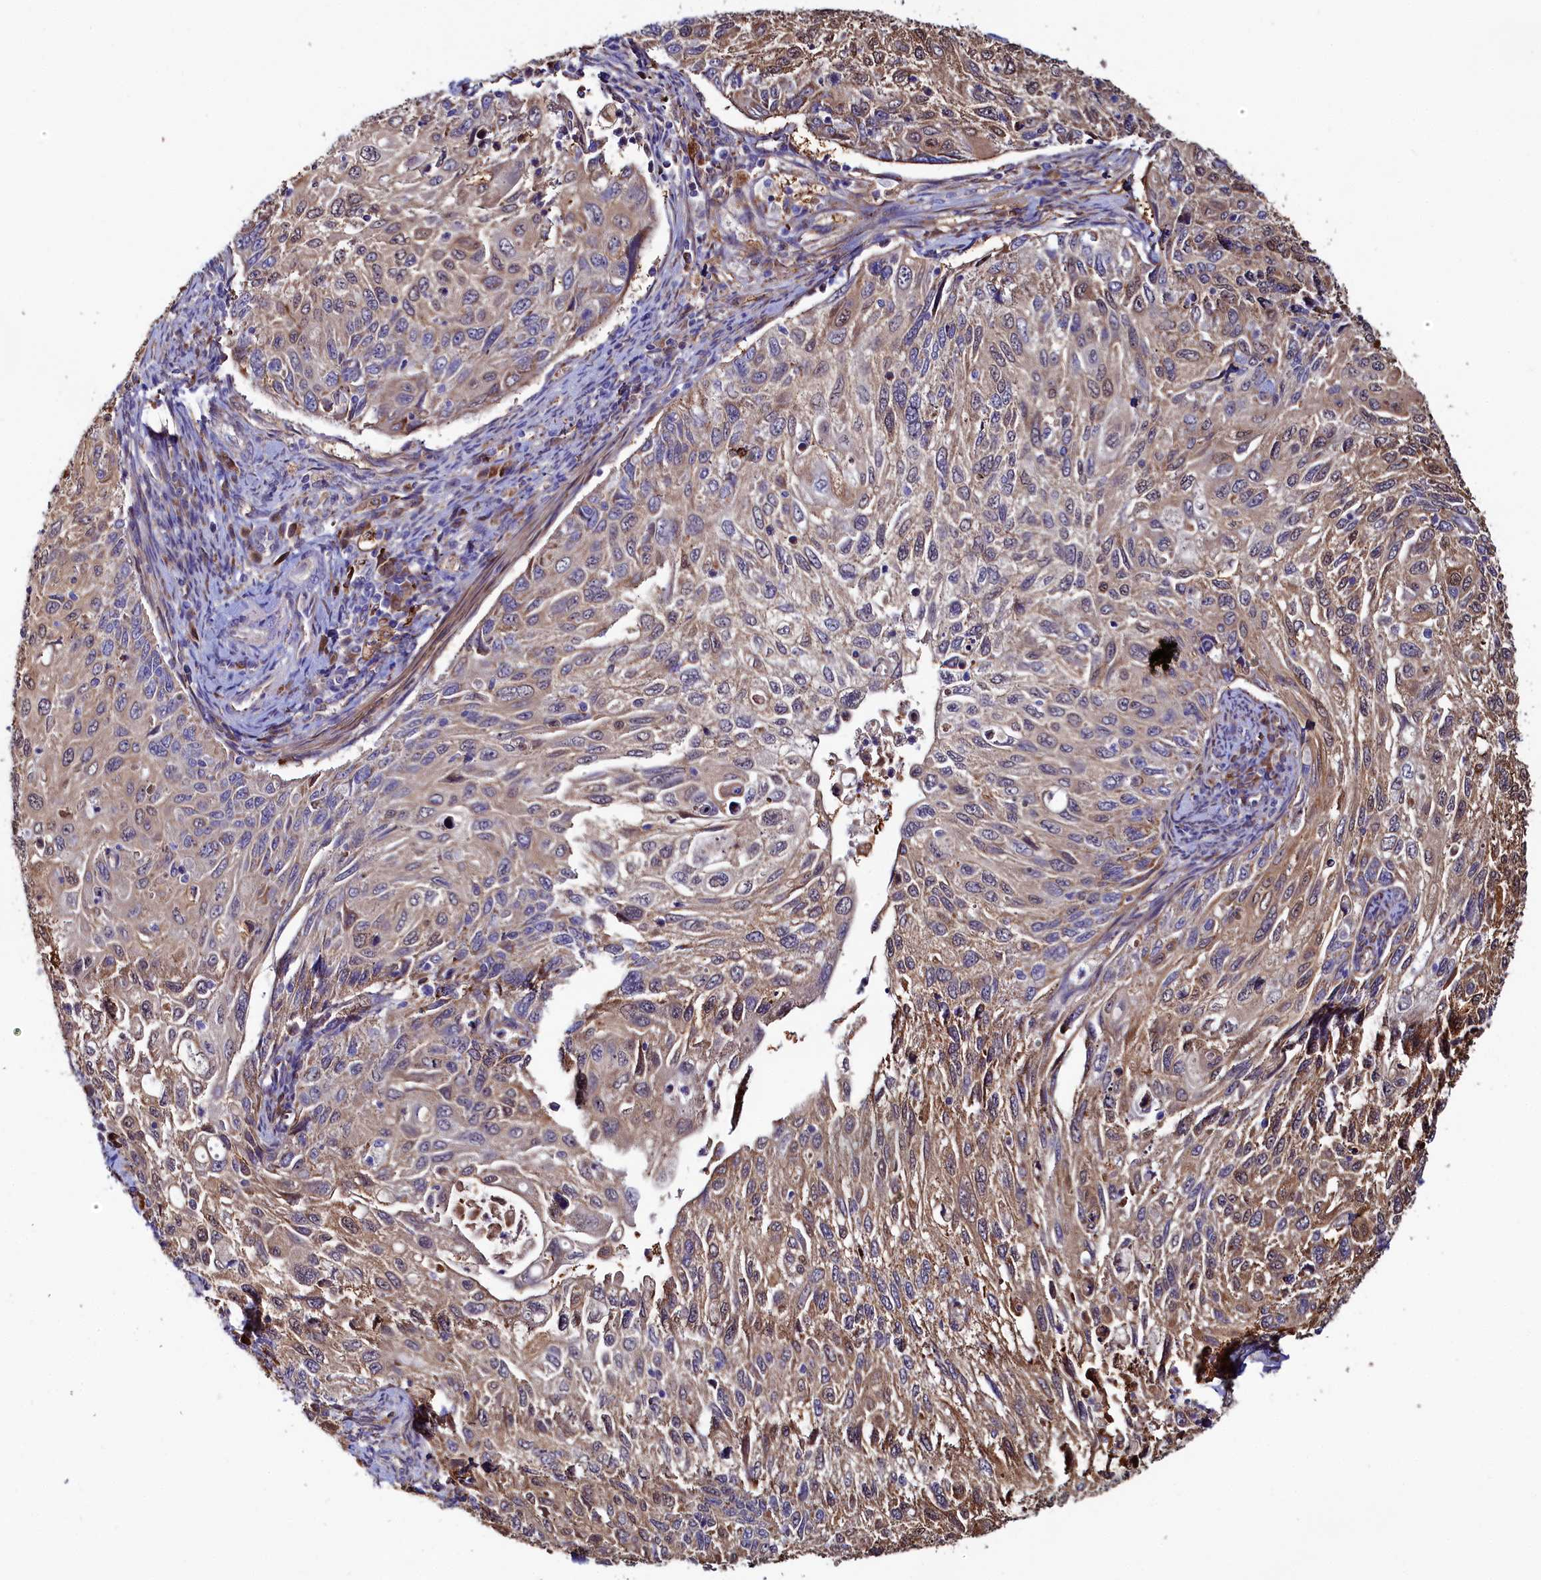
{"staining": {"intensity": "weak", "quantity": "25%-75%", "location": "cytoplasmic/membranous"}, "tissue": "cervical cancer", "cell_type": "Tumor cells", "image_type": "cancer", "snomed": [{"axis": "morphology", "description": "Squamous cell carcinoma, NOS"}, {"axis": "topography", "description": "Cervix"}], "caption": "Cervical cancer (squamous cell carcinoma) stained with a brown dye displays weak cytoplasmic/membranous positive staining in about 25%-75% of tumor cells.", "gene": "ASTE1", "patient": {"sex": "female", "age": 70}}